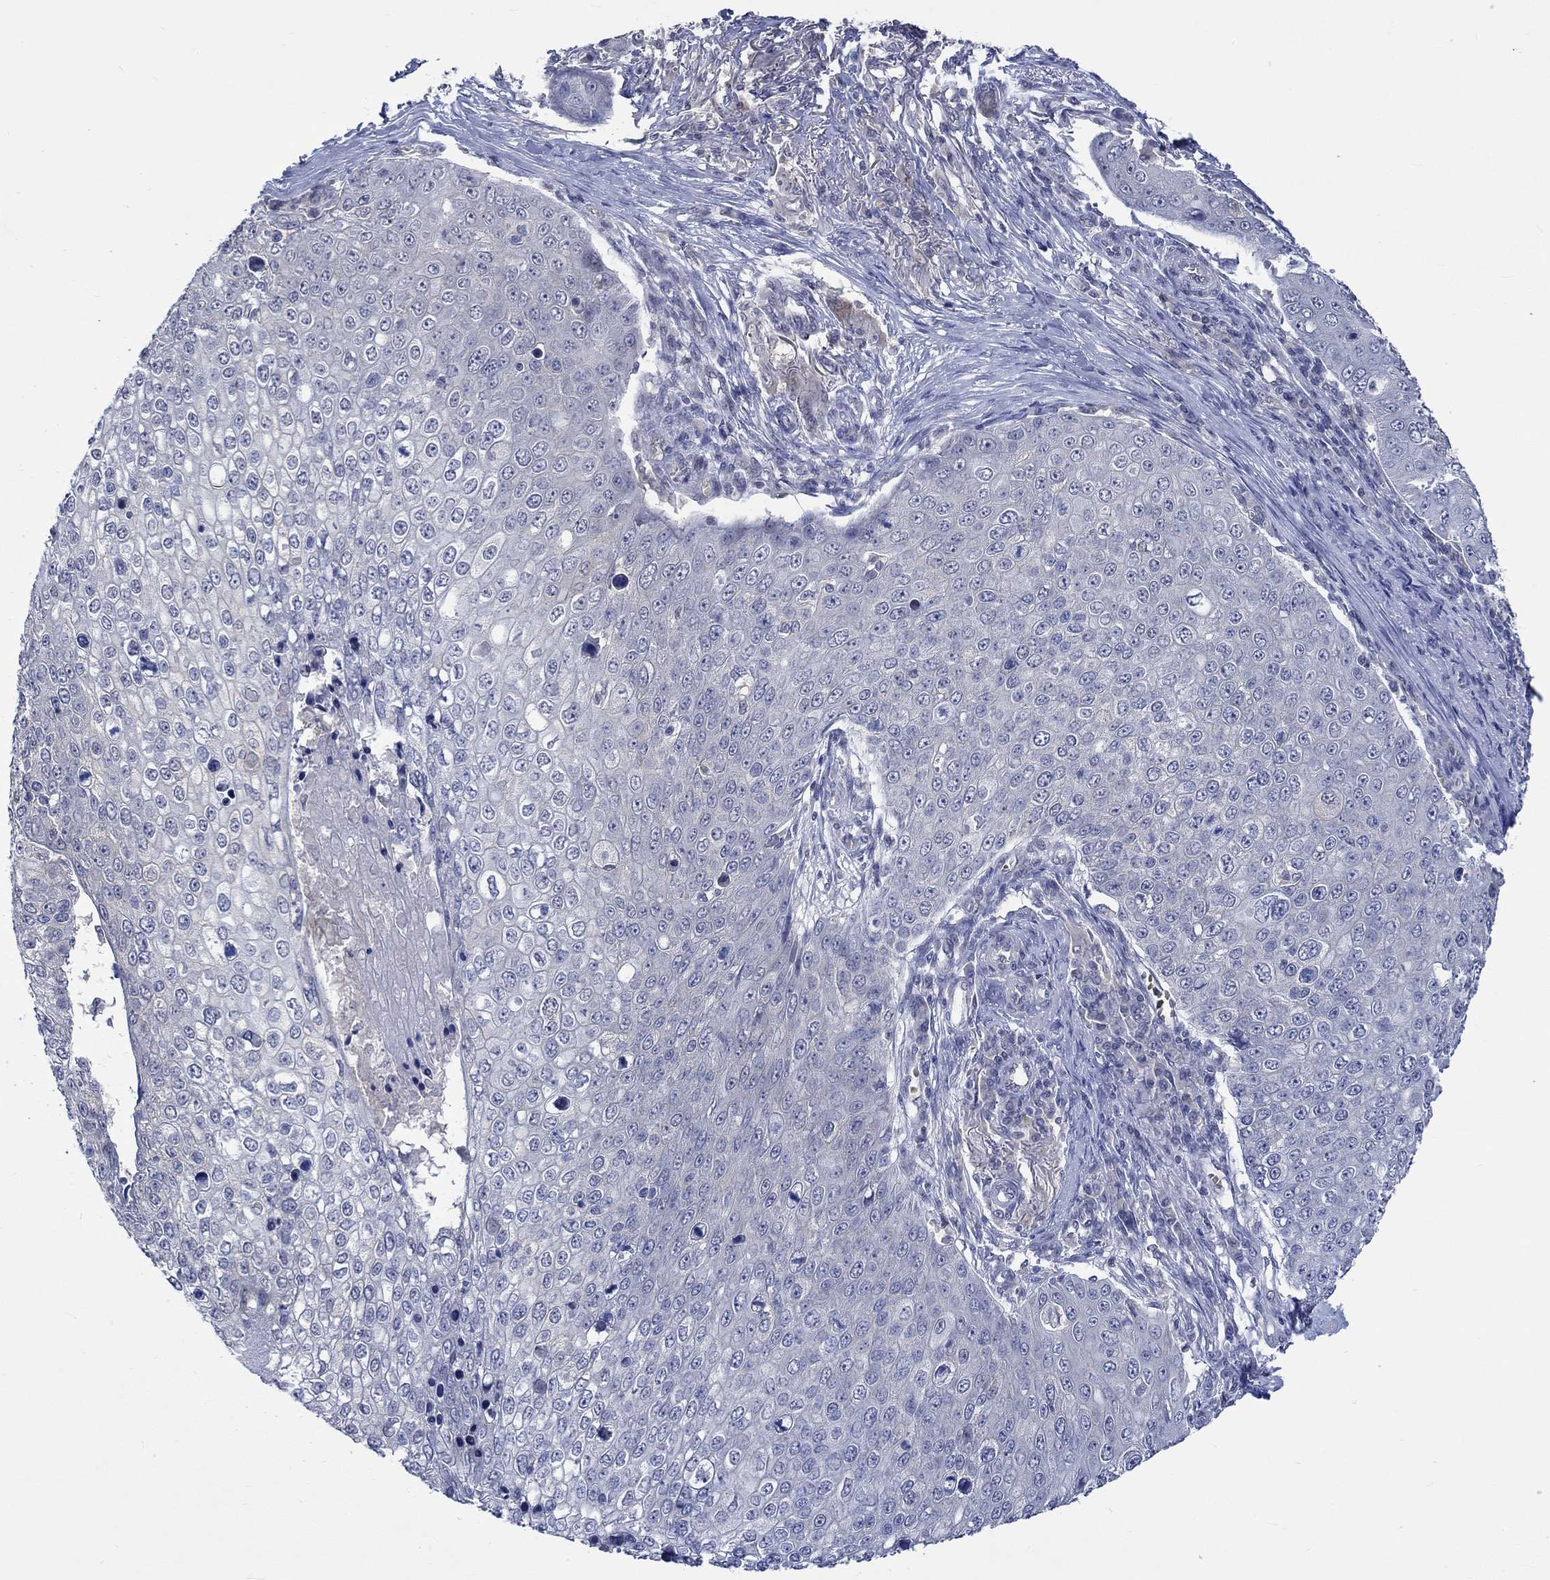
{"staining": {"intensity": "negative", "quantity": "none", "location": "none"}, "tissue": "skin cancer", "cell_type": "Tumor cells", "image_type": "cancer", "snomed": [{"axis": "morphology", "description": "Squamous cell carcinoma, NOS"}, {"axis": "topography", "description": "Skin"}], "caption": "IHC histopathology image of neoplastic tissue: human skin cancer (squamous cell carcinoma) stained with DAB displays no significant protein positivity in tumor cells.", "gene": "WASF1", "patient": {"sex": "male", "age": 71}}